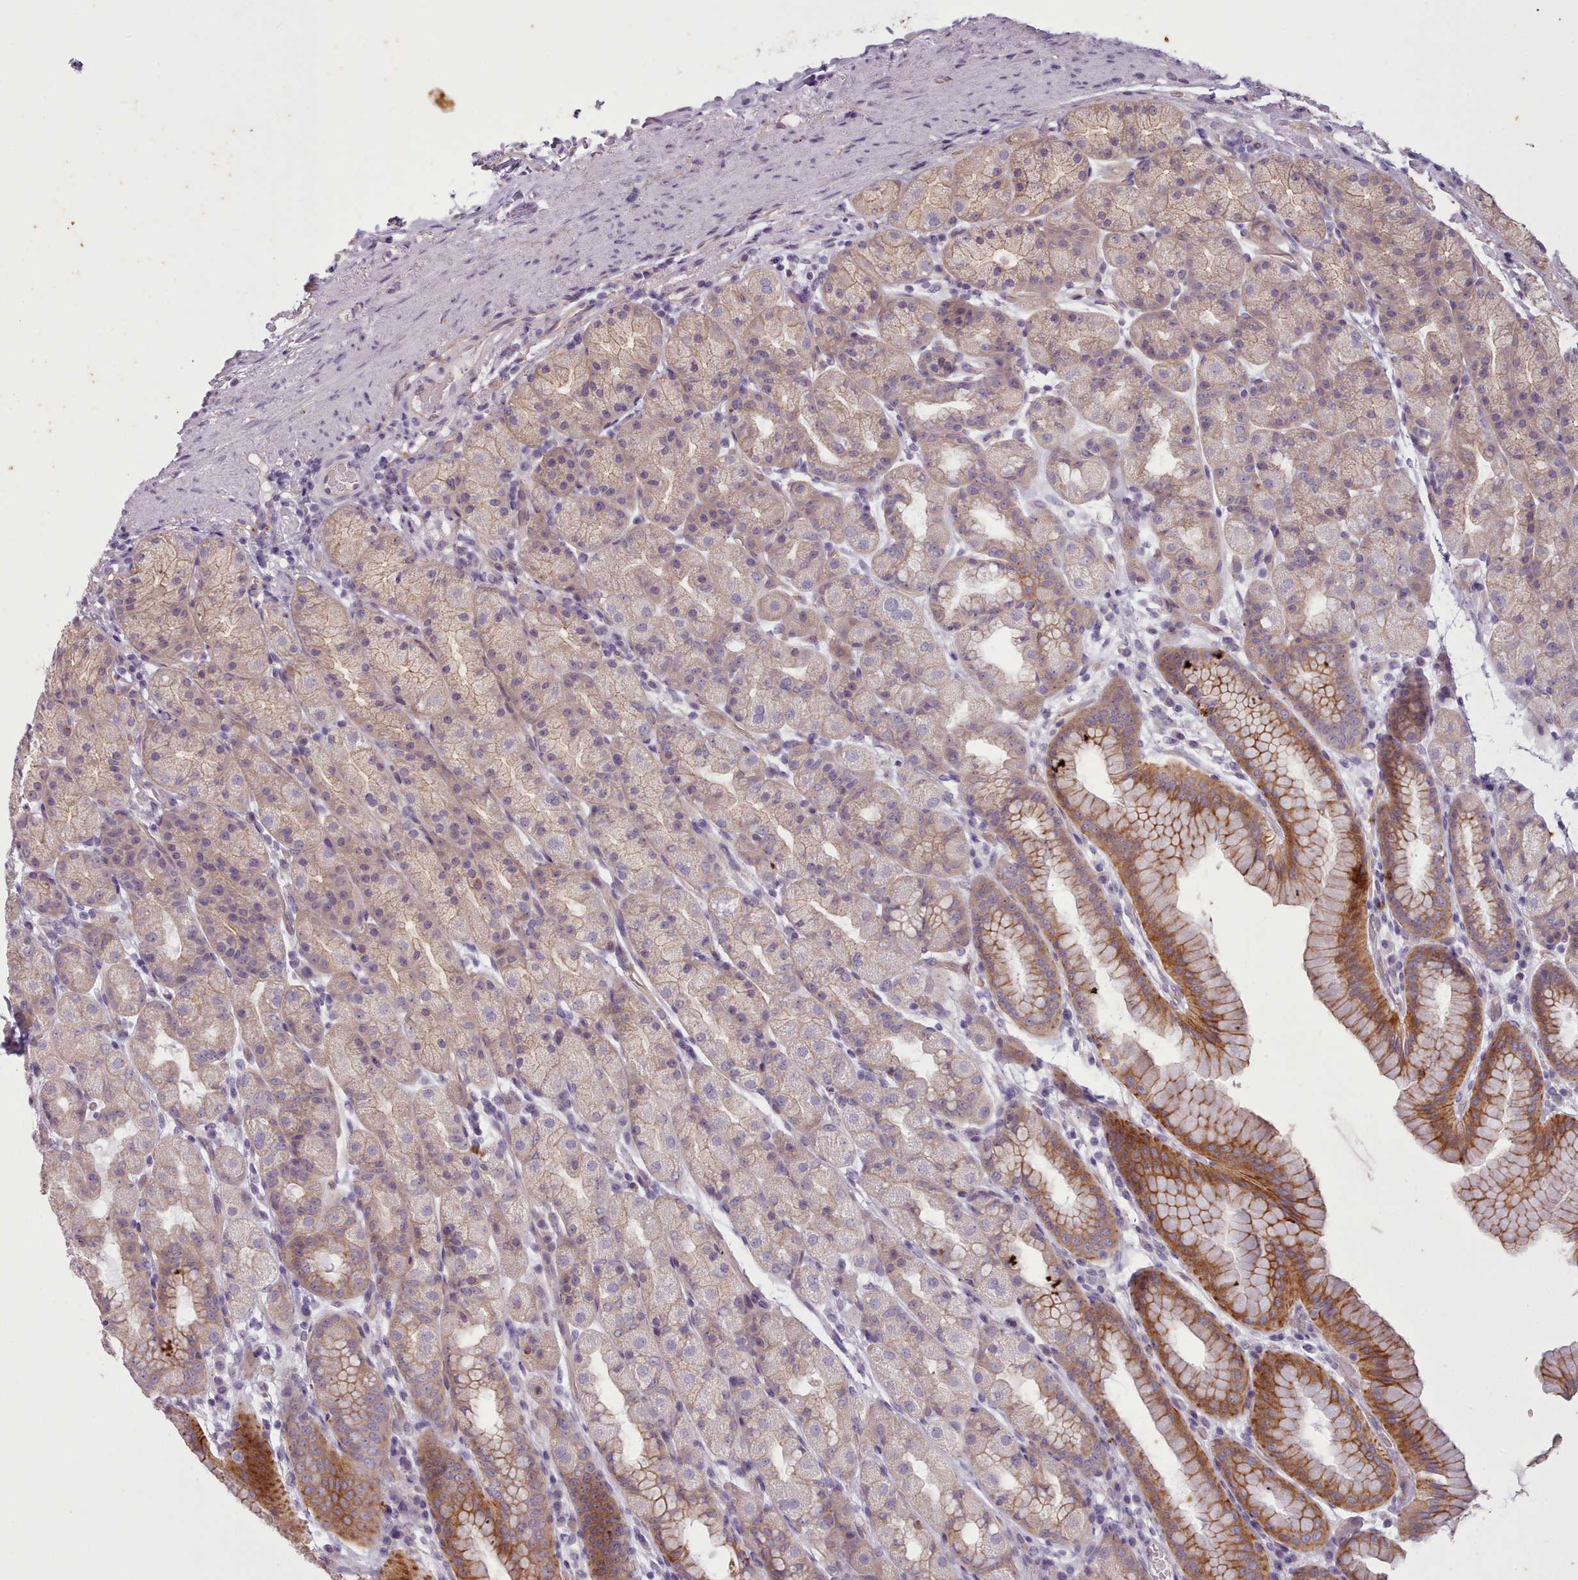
{"staining": {"intensity": "moderate", "quantity": "25%-75%", "location": "cytoplasmic/membranous"}, "tissue": "stomach", "cell_type": "Glandular cells", "image_type": "normal", "snomed": [{"axis": "morphology", "description": "Normal tissue, NOS"}, {"axis": "topography", "description": "Stomach, upper"}, {"axis": "topography", "description": "Stomach"}], "caption": "Unremarkable stomach shows moderate cytoplasmic/membranous expression in about 25%-75% of glandular cells, visualized by immunohistochemistry. Immunohistochemistry (ihc) stains the protein in brown and the nuclei are stained blue.", "gene": "PLD4", "patient": {"sex": "male", "age": 68}}